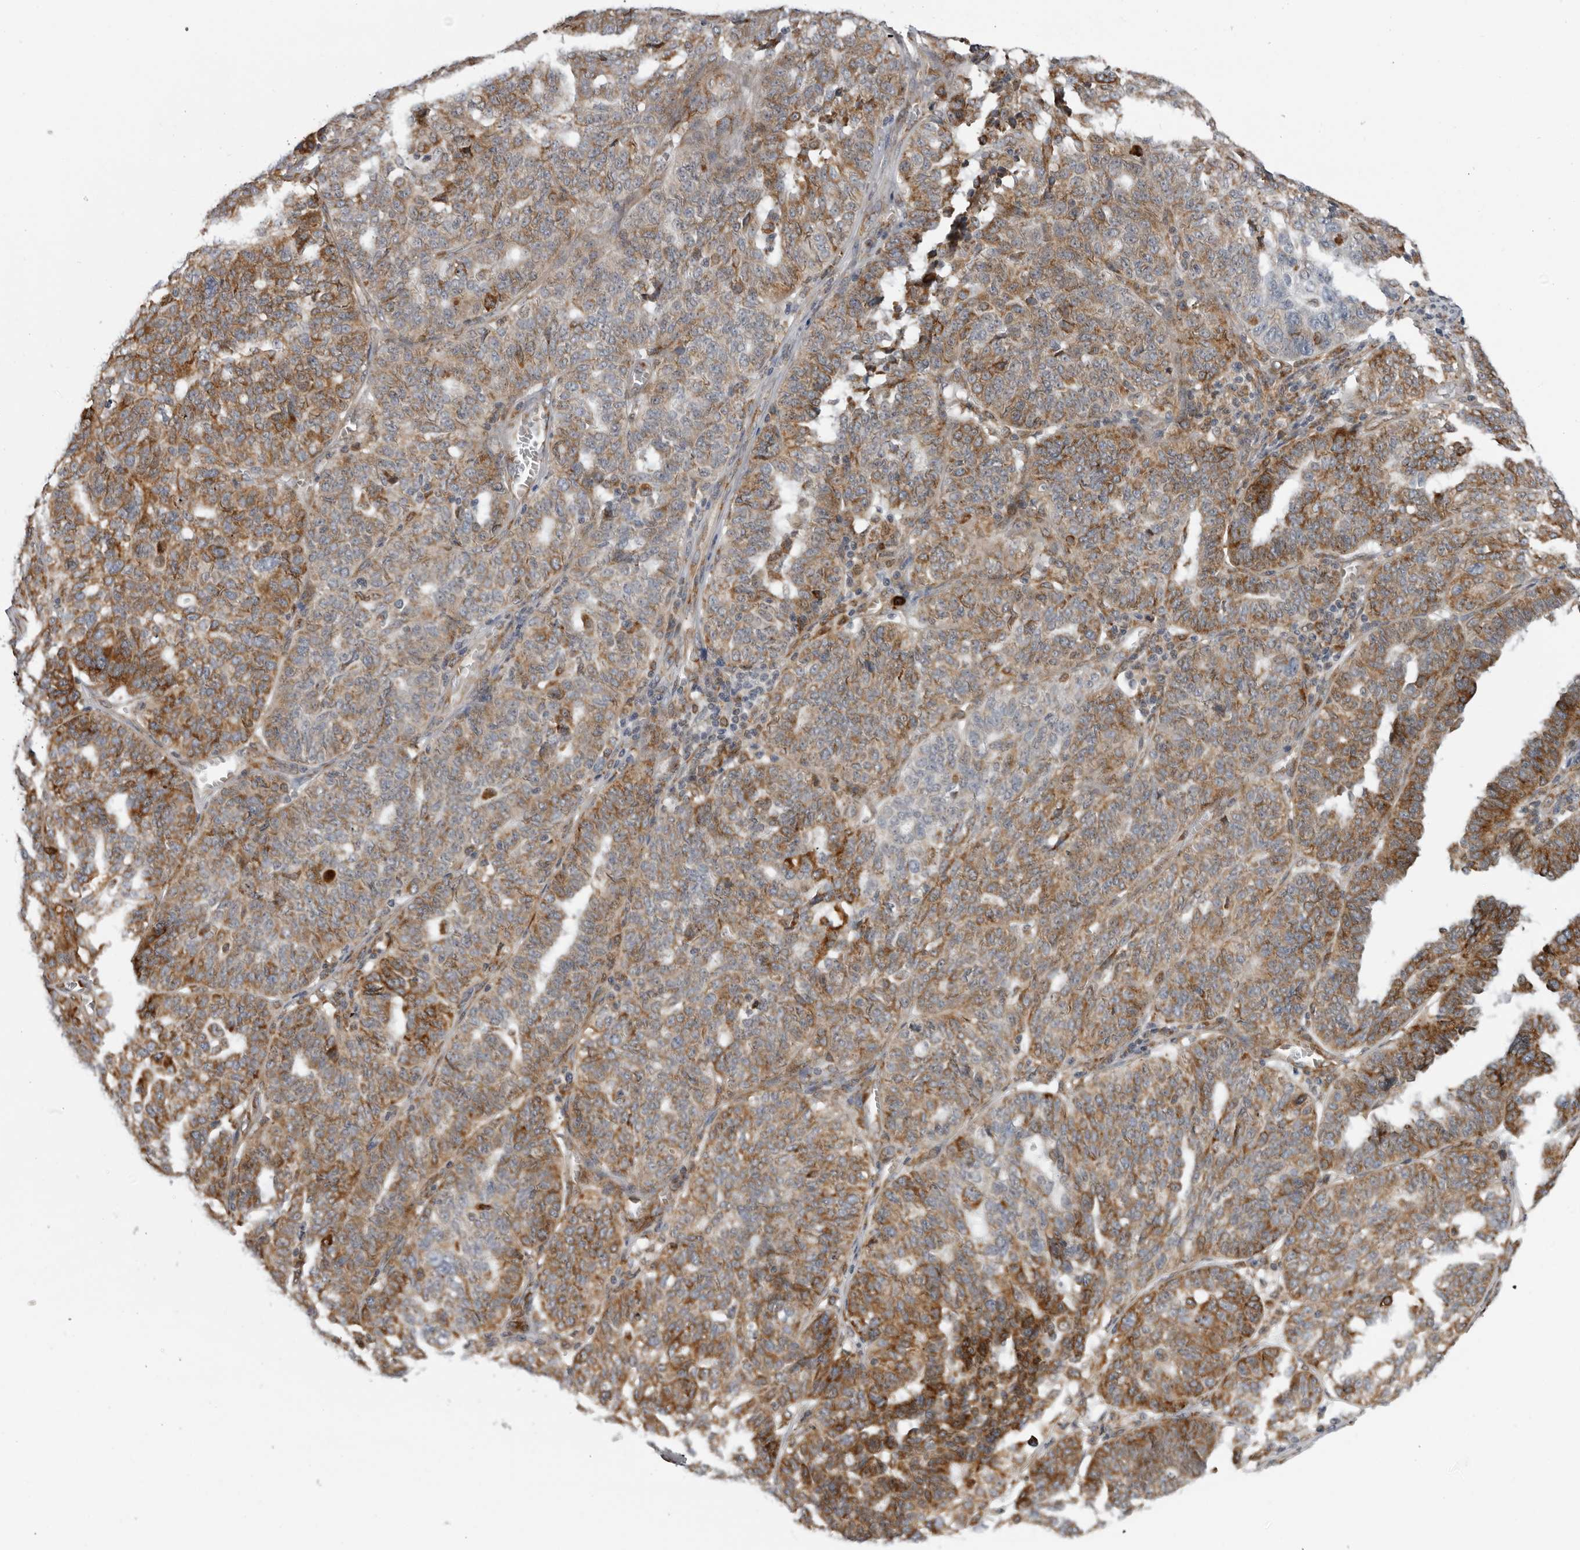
{"staining": {"intensity": "moderate", "quantity": ">75%", "location": "cytoplasmic/membranous"}, "tissue": "ovarian cancer", "cell_type": "Tumor cells", "image_type": "cancer", "snomed": [{"axis": "morphology", "description": "Cystadenocarcinoma, serous, NOS"}, {"axis": "topography", "description": "Ovary"}], "caption": "Serous cystadenocarcinoma (ovarian) tissue shows moderate cytoplasmic/membranous staining in approximately >75% of tumor cells", "gene": "ALPK2", "patient": {"sex": "female", "age": 59}}